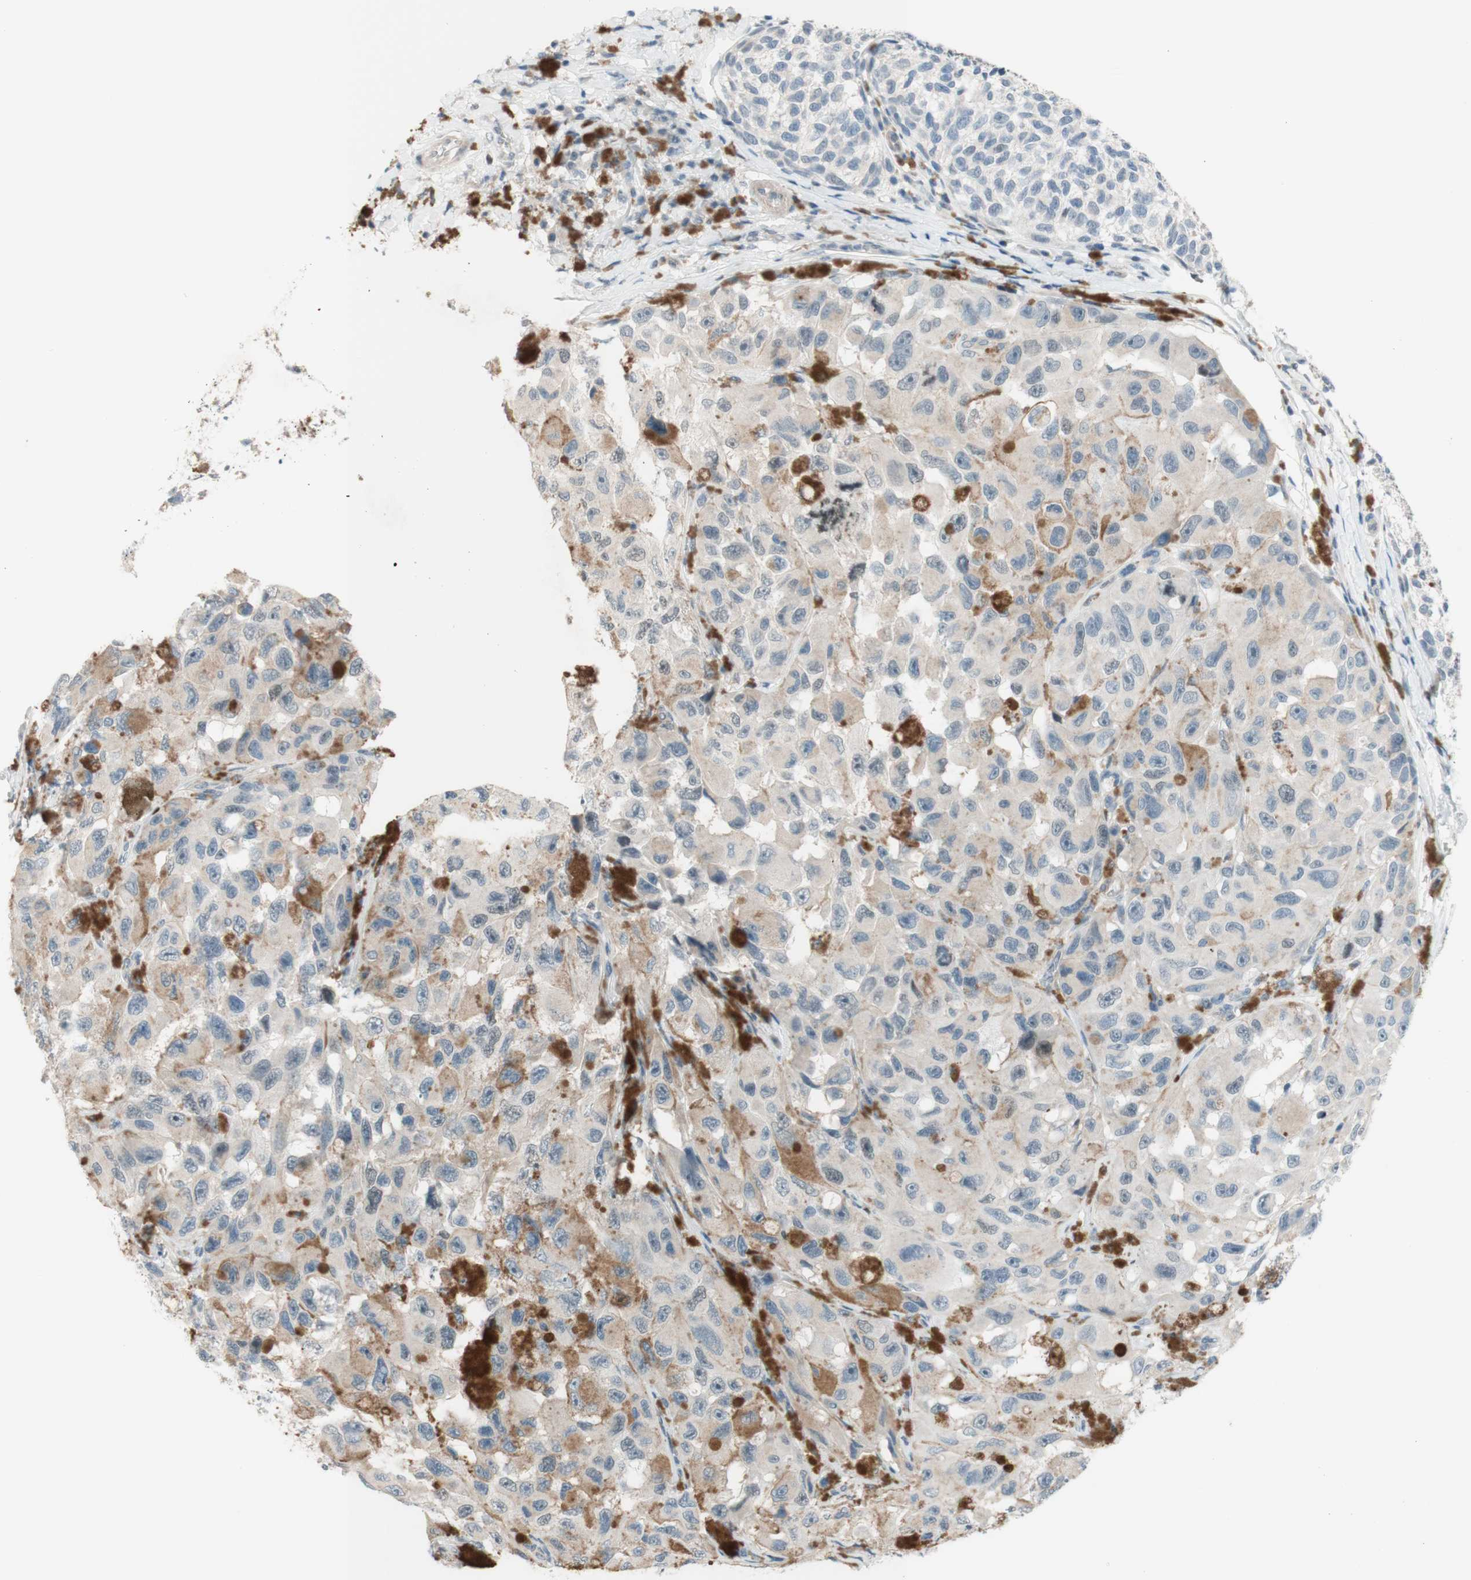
{"staining": {"intensity": "weak", "quantity": "<25%", "location": "cytoplasmic/membranous"}, "tissue": "melanoma", "cell_type": "Tumor cells", "image_type": "cancer", "snomed": [{"axis": "morphology", "description": "Malignant melanoma, NOS"}, {"axis": "topography", "description": "Skin"}], "caption": "Immunohistochemistry (IHC) micrograph of neoplastic tissue: melanoma stained with DAB (3,3'-diaminobenzidine) demonstrates no significant protein staining in tumor cells. Brightfield microscopy of immunohistochemistry stained with DAB (3,3'-diaminobenzidine) (brown) and hematoxylin (blue), captured at high magnification.", "gene": "JPH1", "patient": {"sex": "female", "age": 73}}